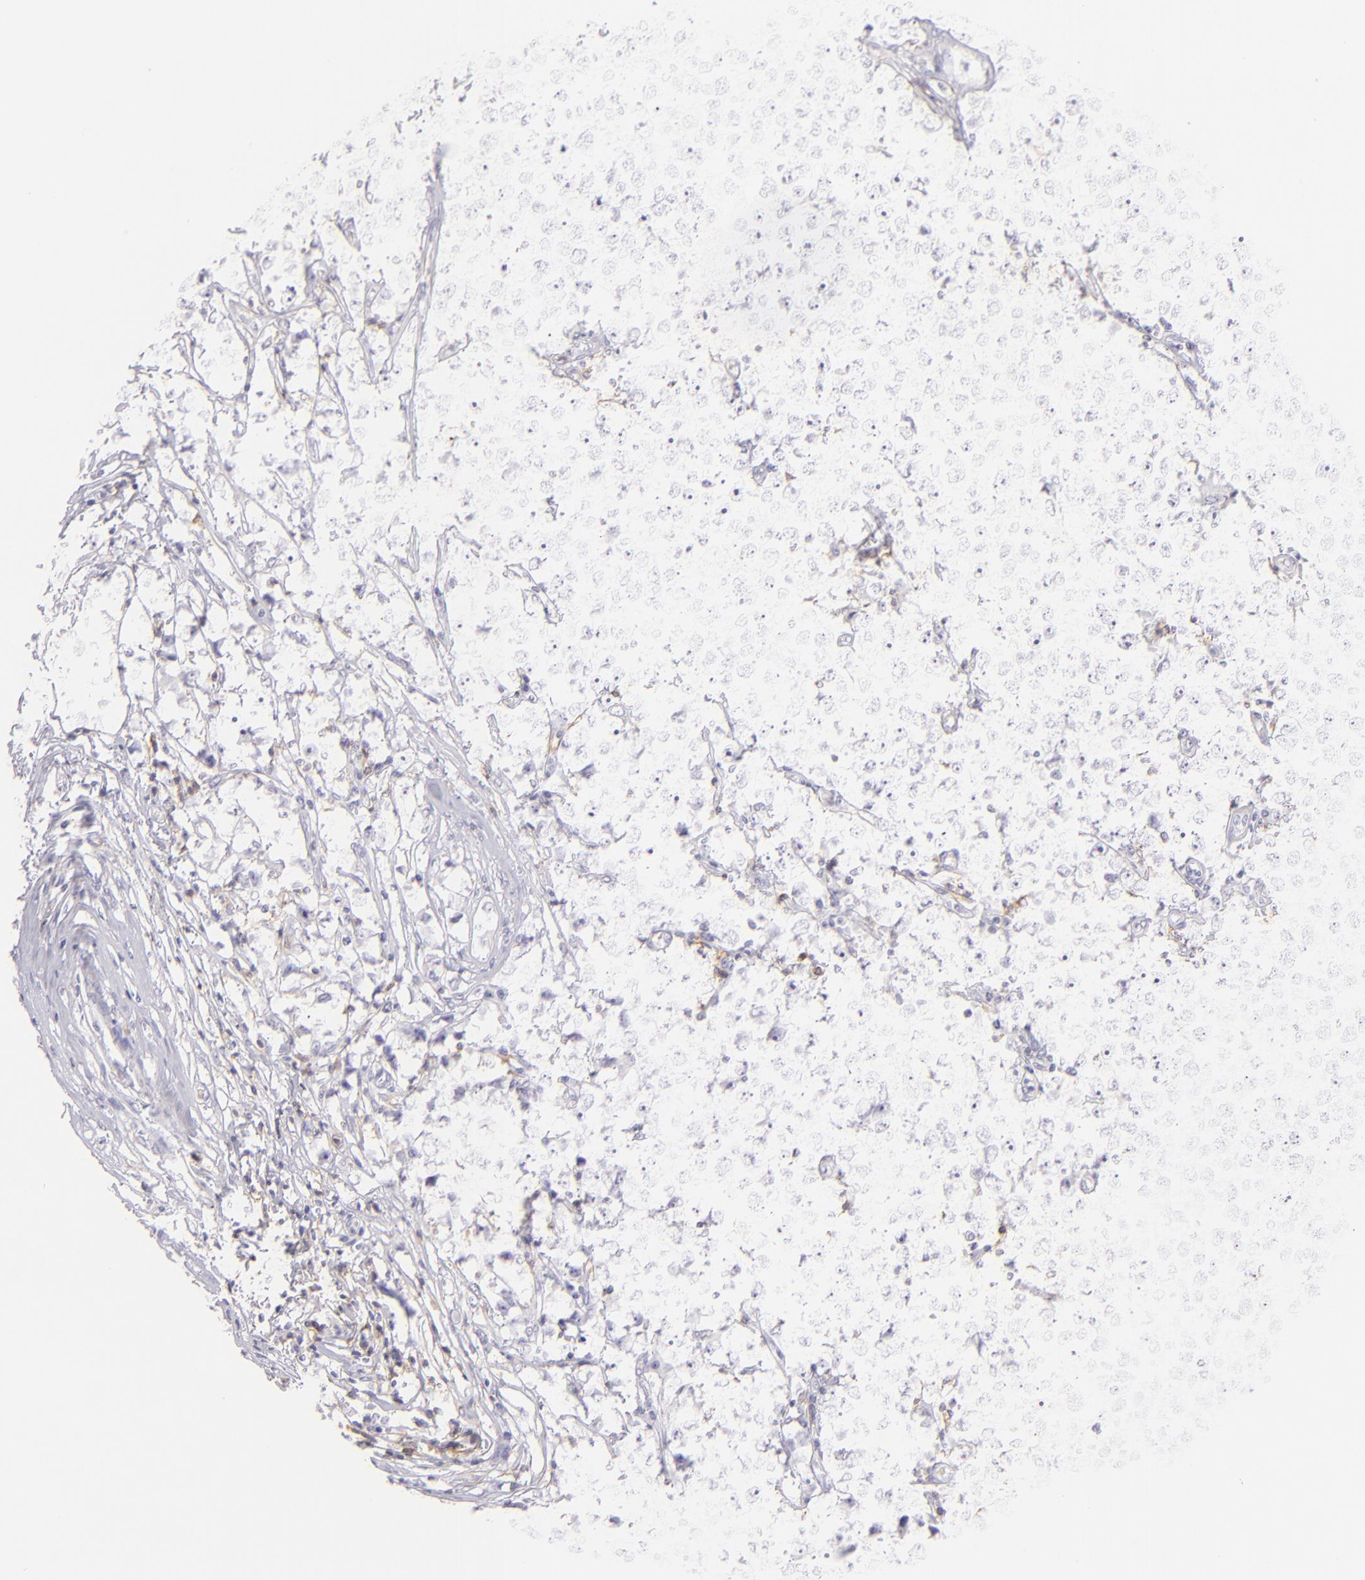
{"staining": {"intensity": "negative", "quantity": "none", "location": "none"}, "tissue": "testis cancer", "cell_type": "Tumor cells", "image_type": "cancer", "snomed": [{"axis": "morphology", "description": "Seminoma, NOS"}, {"axis": "topography", "description": "Testis"}], "caption": "The photomicrograph displays no staining of tumor cells in testis seminoma. Nuclei are stained in blue.", "gene": "CD69", "patient": {"sex": "male", "age": 33}}